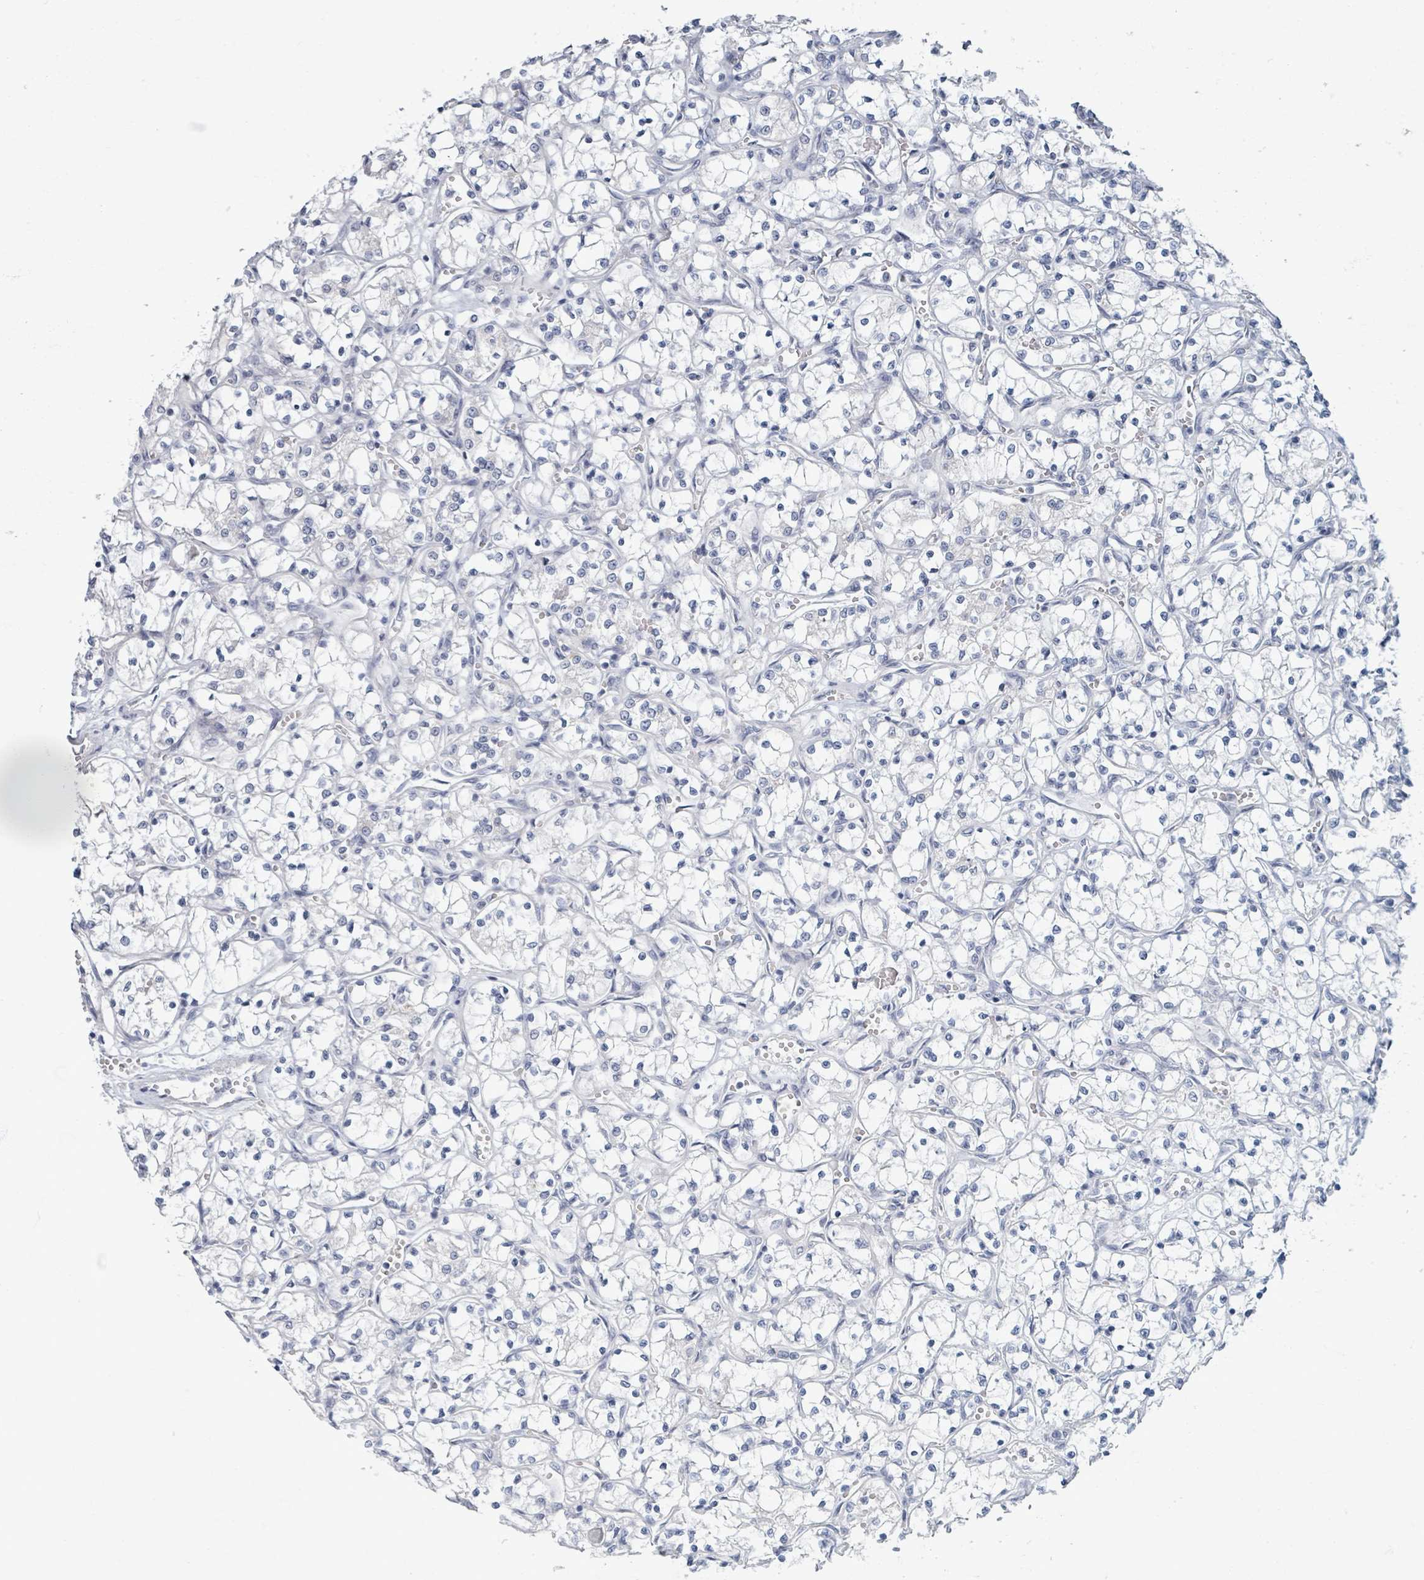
{"staining": {"intensity": "negative", "quantity": "none", "location": "none"}, "tissue": "renal cancer", "cell_type": "Tumor cells", "image_type": "cancer", "snomed": [{"axis": "morphology", "description": "Adenocarcinoma, NOS"}, {"axis": "topography", "description": "Kidney"}], "caption": "Protein analysis of renal cancer (adenocarcinoma) reveals no significant expression in tumor cells. (Brightfield microscopy of DAB (3,3'-diaminobenzidine) immunohistochemistry at high magnification).", "gene": "WNT11", "patient": {"sex": "female", "age": 69}}